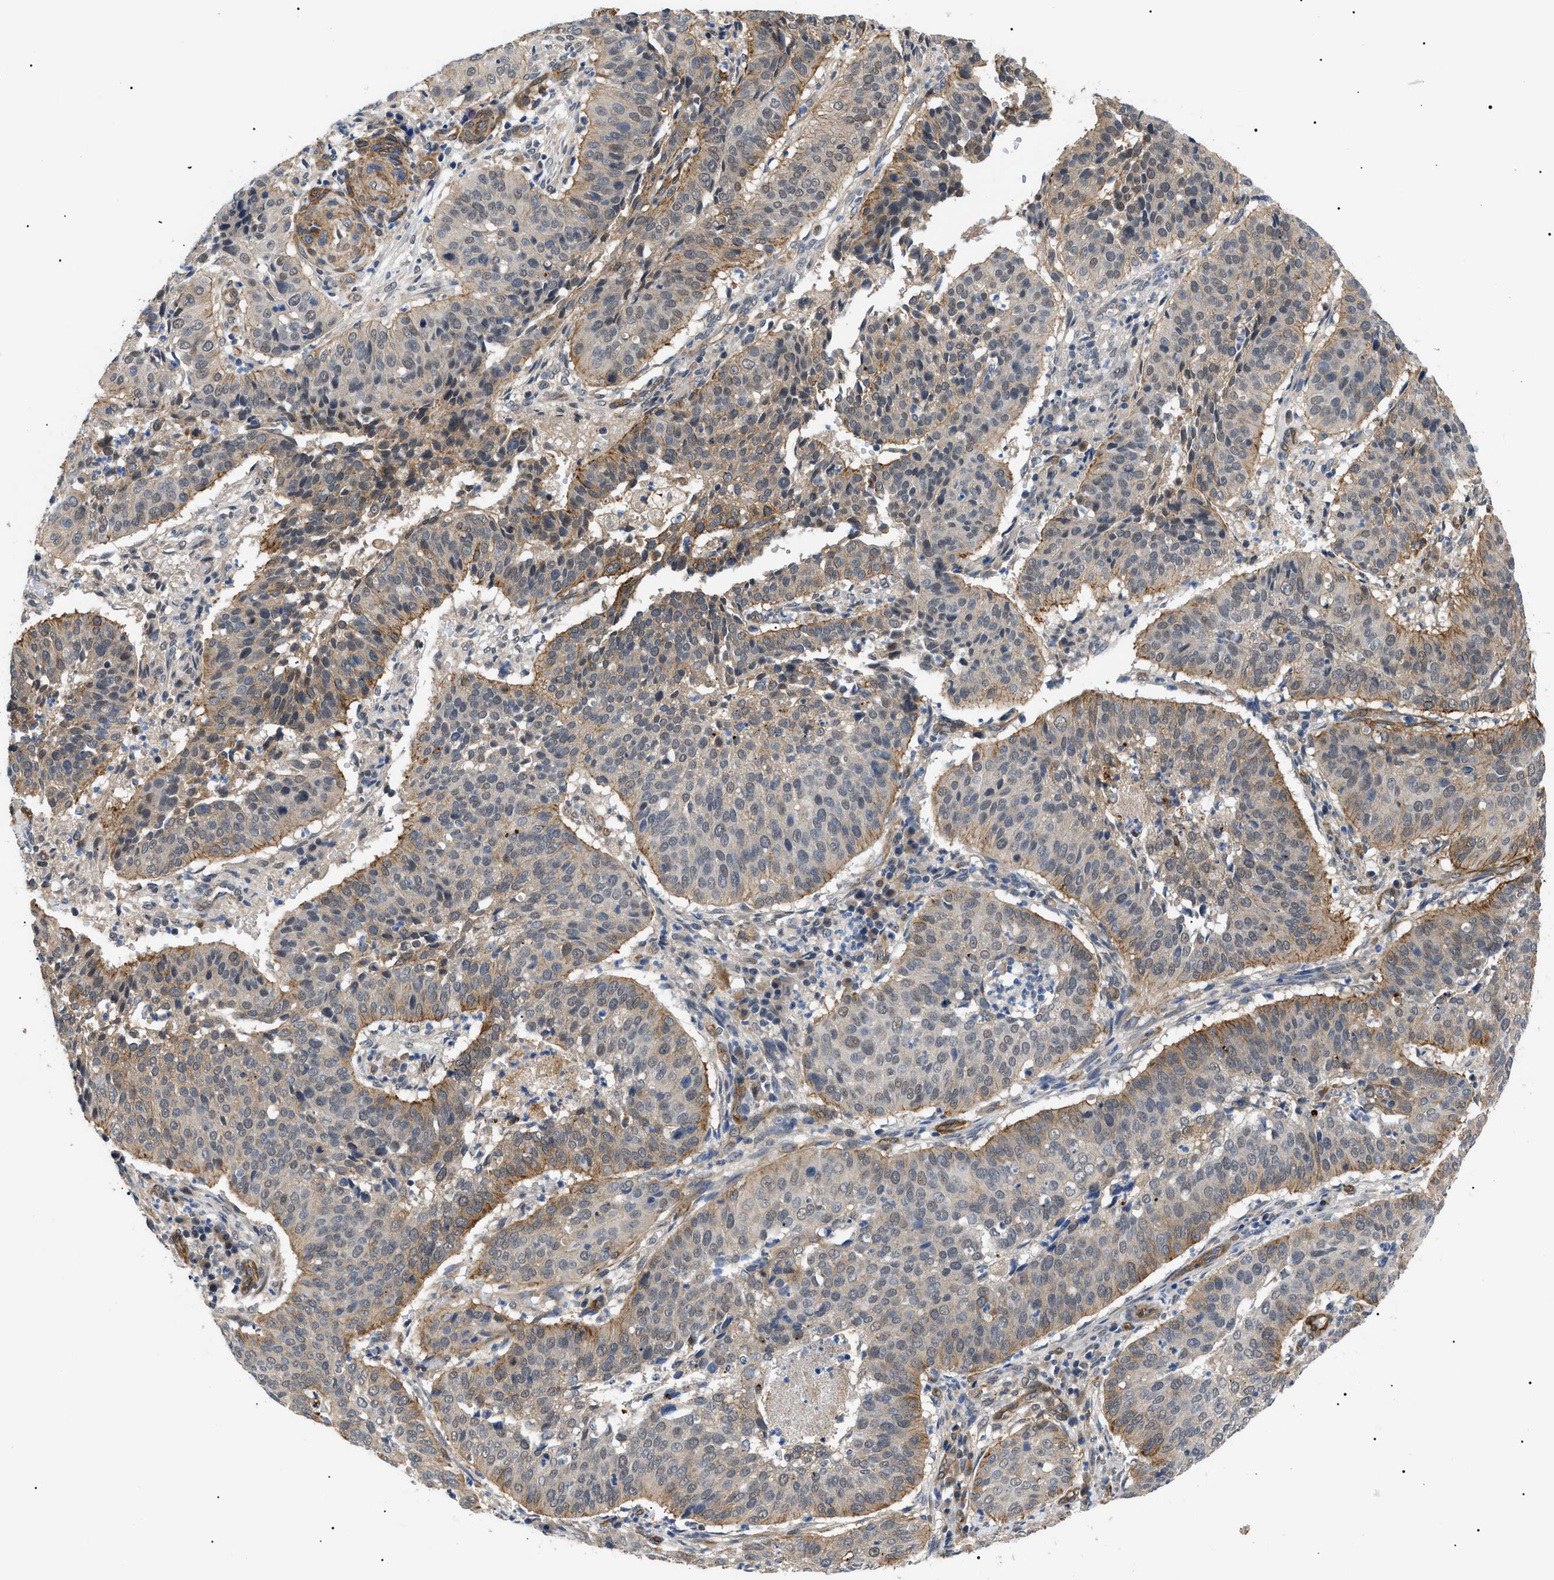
{"staining": {"intensity": "weak", "quantity": ">75%", "location": "cytoplasmic/membranous,nuclear"}, "tissue": "cervical cancer", "cell_type": "Tumor cells", "image_type": "cancer", "snomed": [{"axis": "morphology", "description": "Normal tissue, NOS"}, {"axis": "morphology", "description": "Squamous cell carcinoma, NOS"}, {"axis": "topography", "description": "Cervix"}], "caption": "IHC staining of squamous cell carcinoma (cervical), which reveals low levels of weak cytoplasmic/membranous and nuclear expression in about >75% of tumor cells indicating weak cytoplasmic/membranous and nuclear protein expression. The staining was performed using DAB (brown) for protein detection and nuclei were counterstained in hematoxylin (blue).", "gene": "CRCP", "patient": {"sex": "female", "age": 39}}